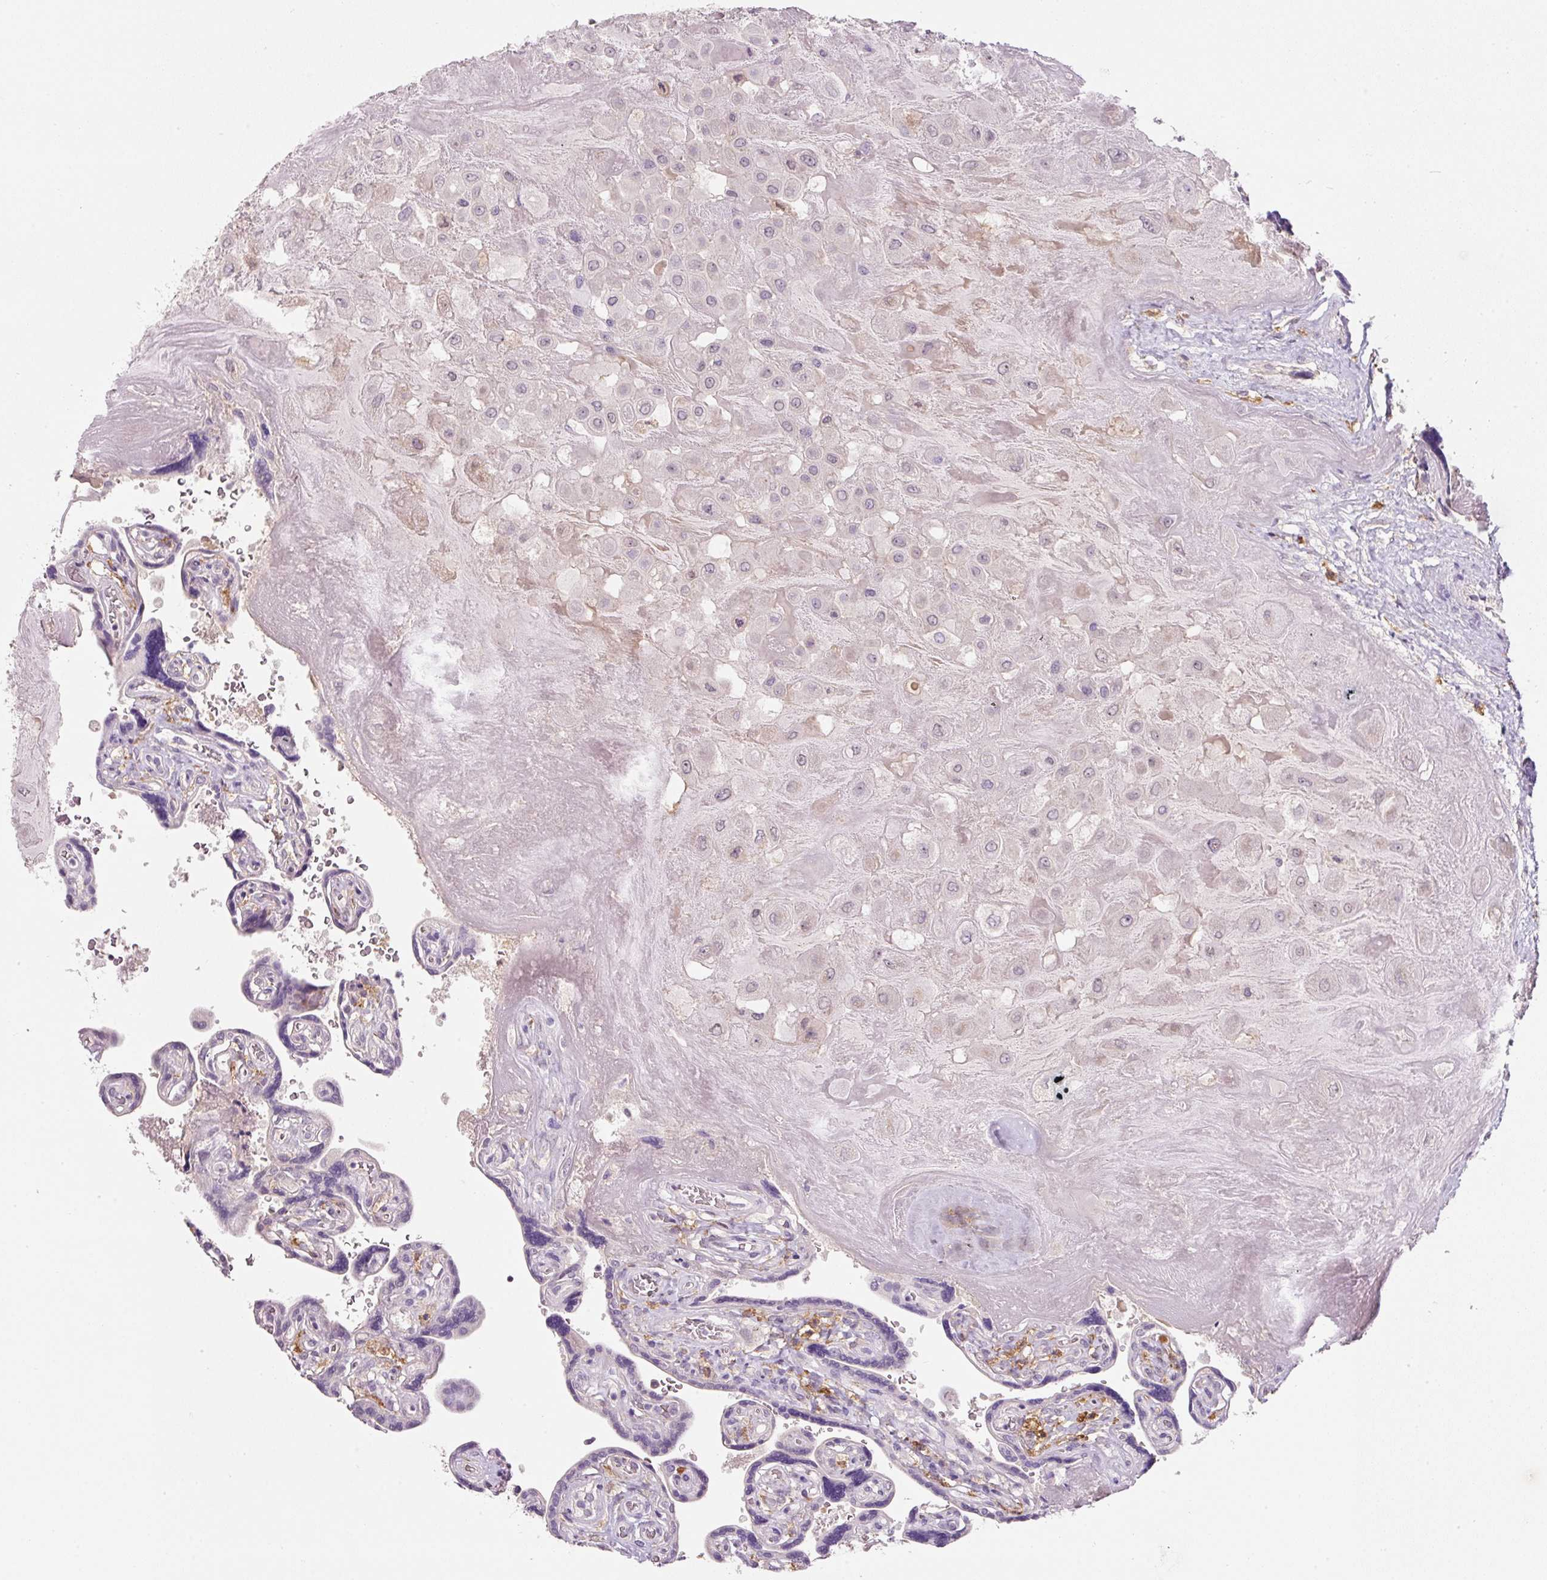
{"staining": {"intensity": "negative", "quantity": "none", "location": "none"}, "tissue": "placenta", "cell_type": "Decidual cells", "image_type": "normal", "snomed": [{"axis": "morphology", "description": "Normal tissue, NOS"}, {"axis": "topography", "description": "Placenta"}], "caption": "Photomicrograph shows no protein staining in decidual cells of unremarkable placenta. (DAB (3,3'-diaminobenzidine) immunohistochemistry, high magnification).", "gene": "TMEM37", "patient": {"sex": "female", "age": 32}}